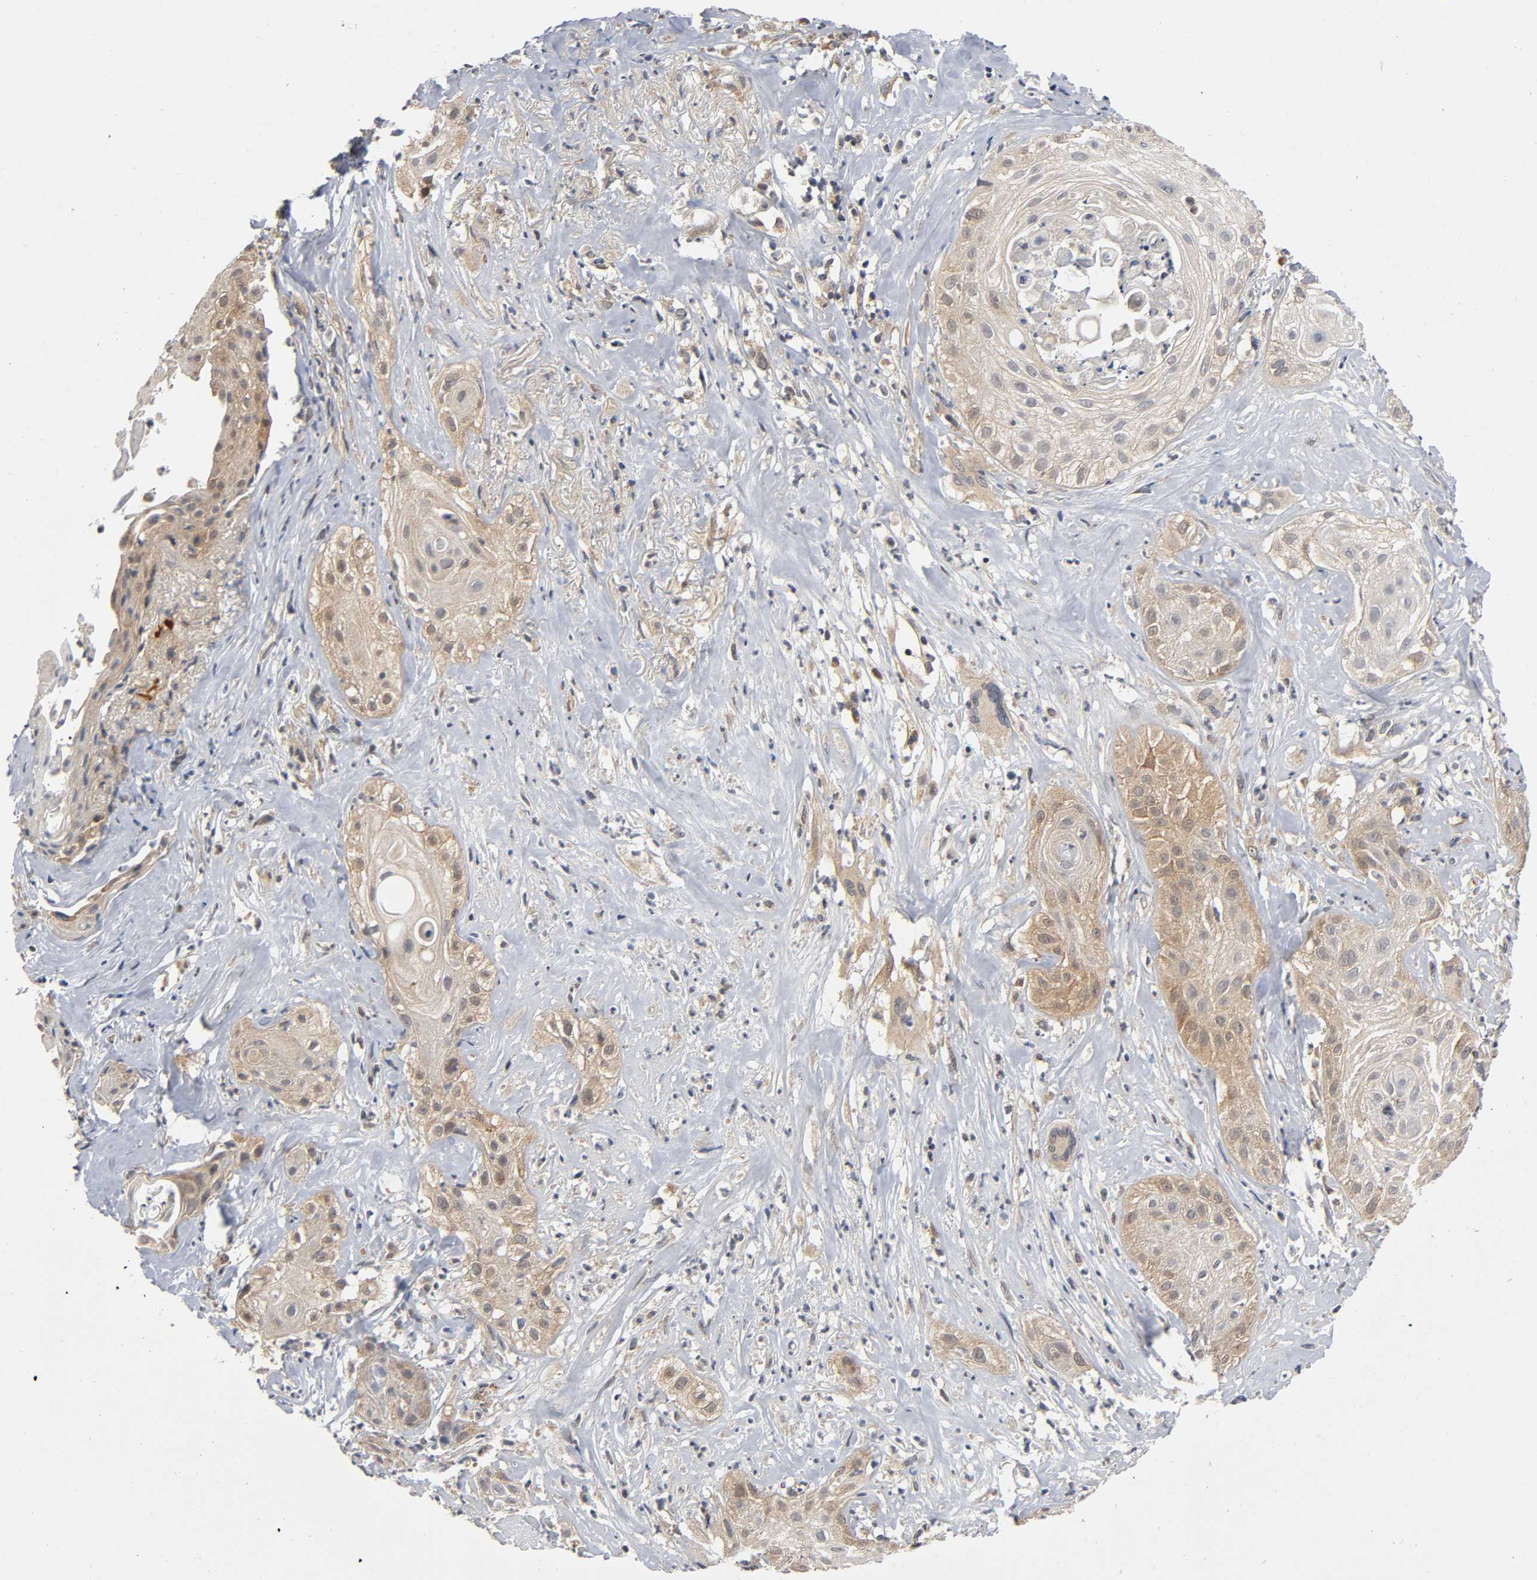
{"staining": {"intensity": "moderate", "quantity": "25%-75%", "location": "cytoplasmic/membranous"}, "tissue": "skin cancer", "cell_type": "Tumor cells", "image_type": "cancer", "snomed": [{"axis": "morphology", "description": "Squamous cell carcinoma, NOS"}, {"axis": "topography", "description": "Skin"}], "caption": "This is an image of immunohistochemistry (IHC) staining of skin cancer, which shows moderate staining in the cytoplasmic/membranous of tumor cells.", "gene": "MAPK8", "patient": {"sex": "male", "age": 65}}